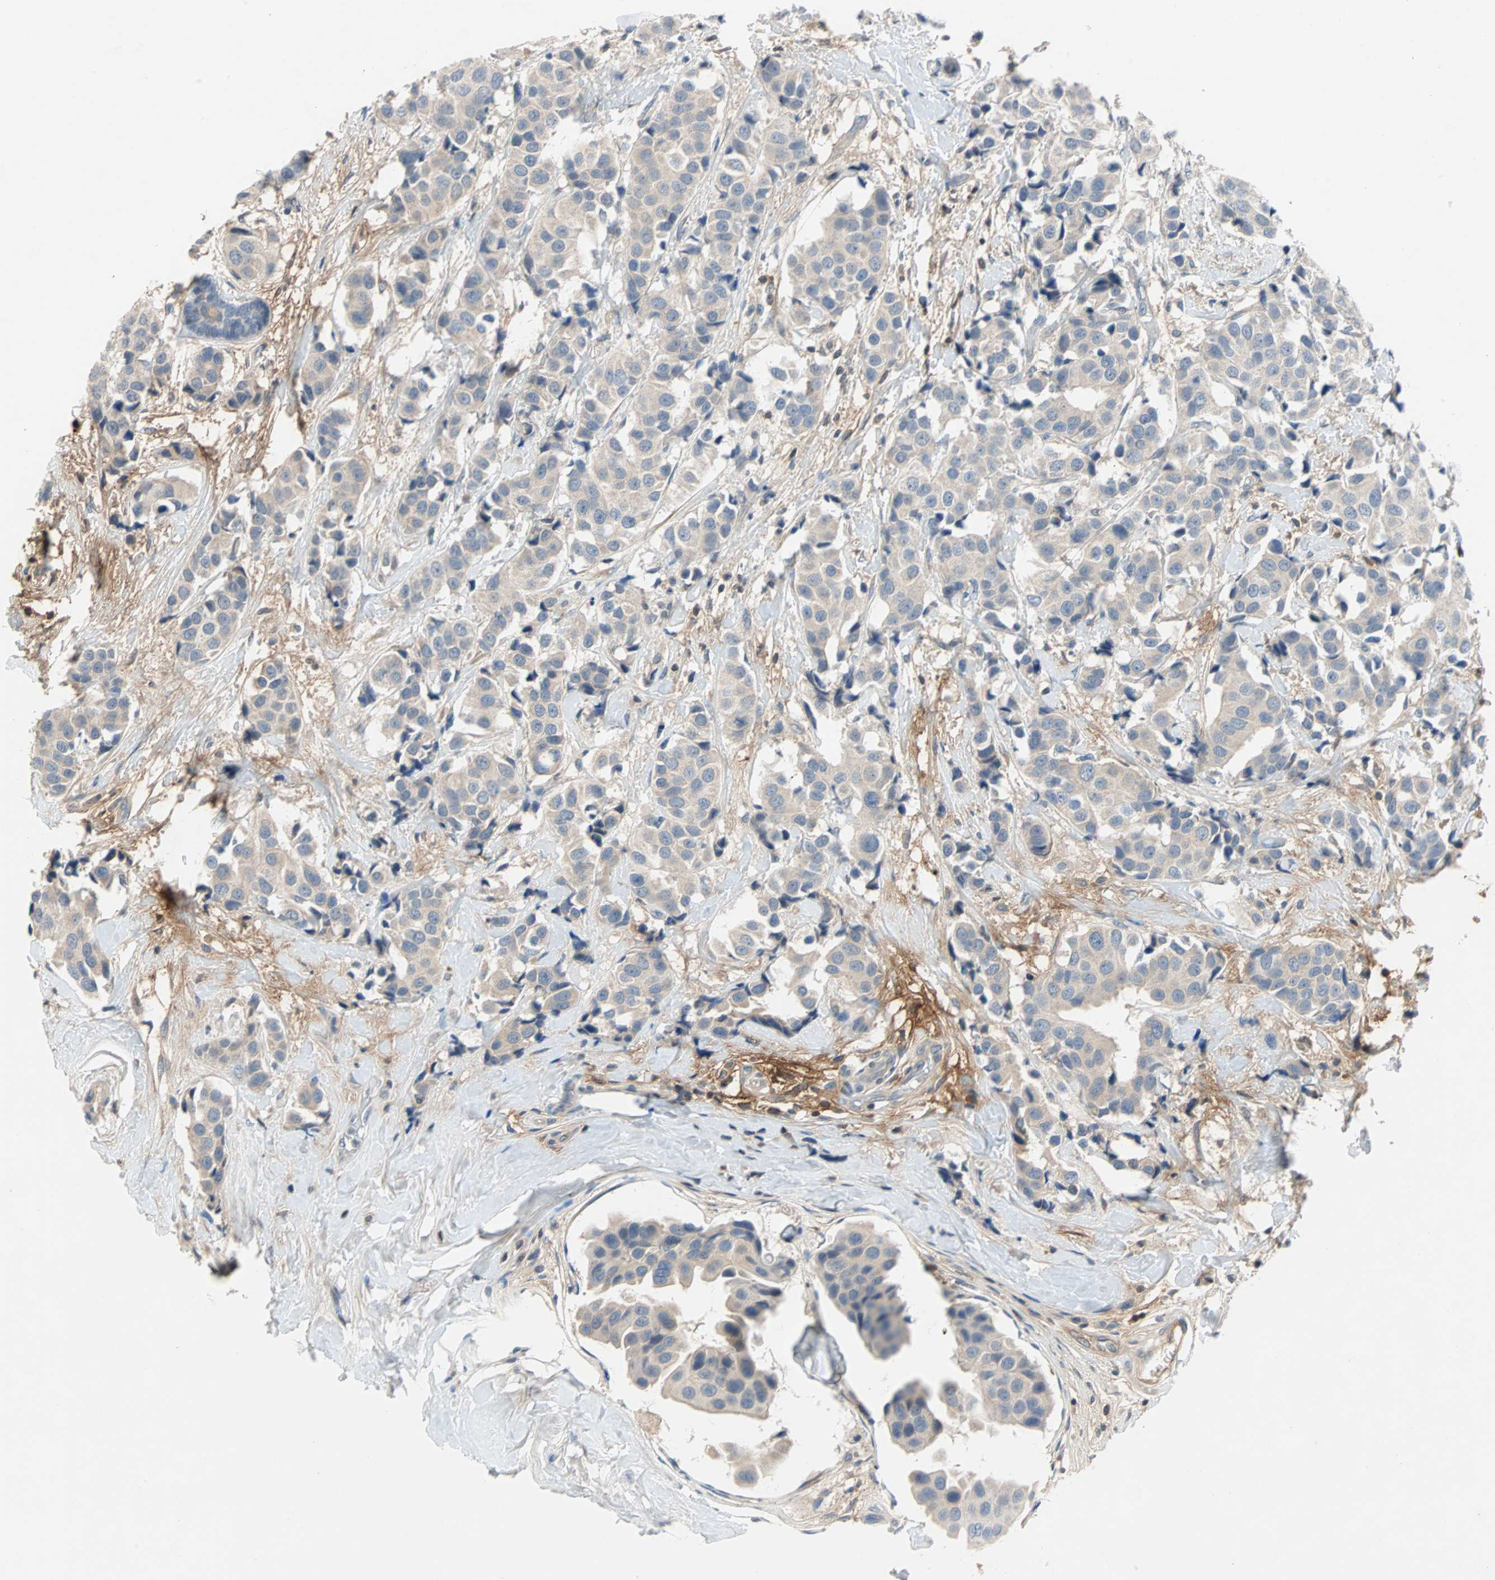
{"staining": {"intensity": "weak", "quantity": ">75%", "location": "cytoplasmic/membranous"}, "tissue": "breast cancer", "cell_type": "Tumor cells", "image_type": "cancer", "snomed": [{"axis": "morphology", "description": "Normal tissue, NOS"}, {"axis": "morphology", "description": "Duct carcinoma"}, {"axis": "topography", "description": "Breast"}], "caption": "Breast cancer (invasive ductal carcinoma) stained with immunohistochemistry (IHC) demonstrates weak cytoplasmic/membranous positivity in approximately >75% of tumor cells.", "gene": "MAP4K1", "patient": {"sex": "female", "age": 39}}